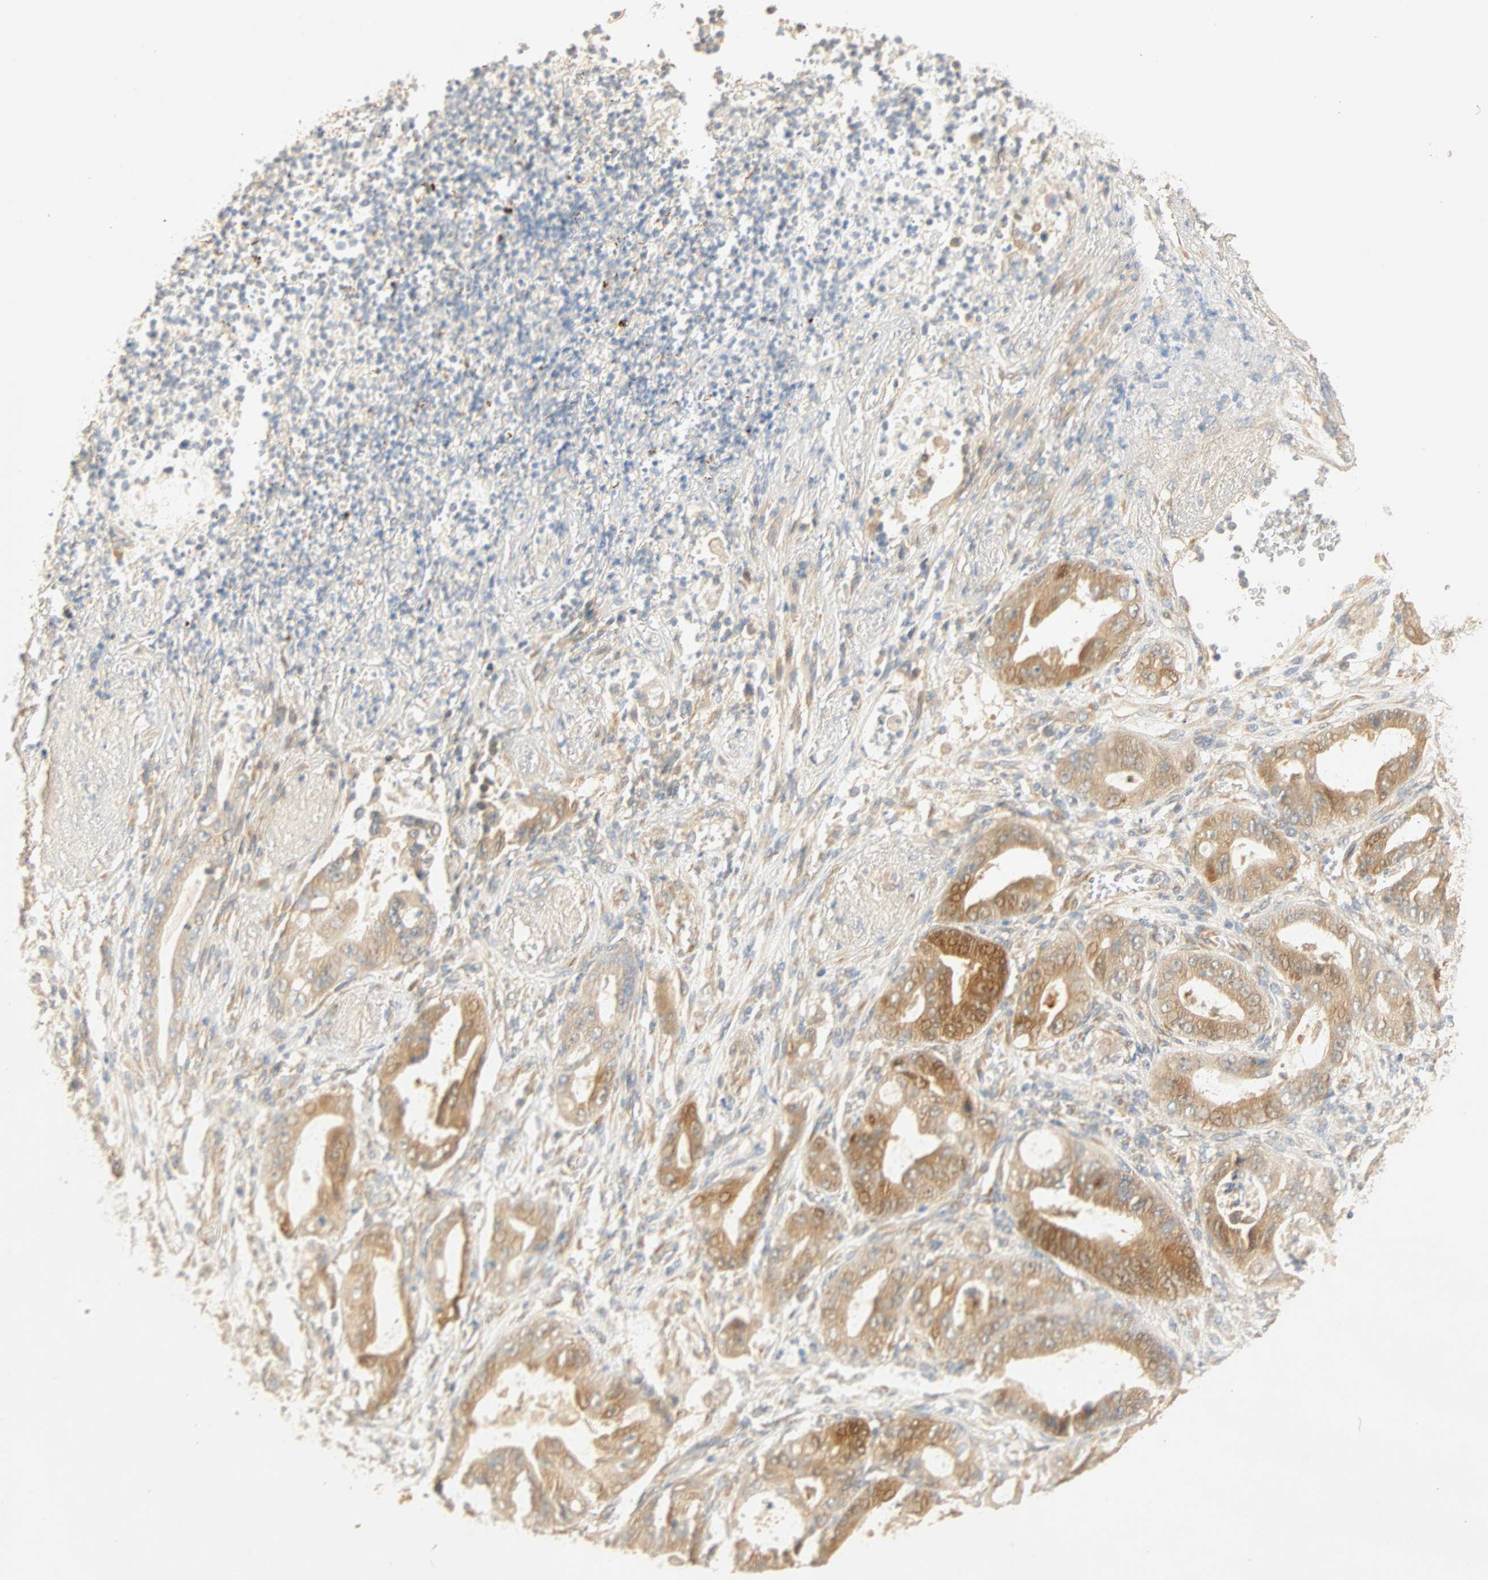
{"staining": {"intensity": "moderate", "quantity": "25%-75%", "location": "cytoplasmic/membranous"}, "tissue": "stomach cancer", "cell_type": "Tumor cells", "image_type": "cancer", "snomed": [{"axis": "morphology", "description": "Adenocarcinoma, NOS"}, {"axis": "topography", "description": "Stomach"}], "caption": "Immunohistochemical staining of human stomach cancer (adenocarcinoma) demonstrates medium levels of moderate cytoplasmic/membranous protein positivity in approximately 25%-75% of tumor cells. The staining was performed using DAB to visualize the protein expression in brown, while the nuclei were stained in blue with hematoxylin (Magnification: 20x).", "gene": "SELENBP1", "patient": {"sex": "female", "age": 73}}